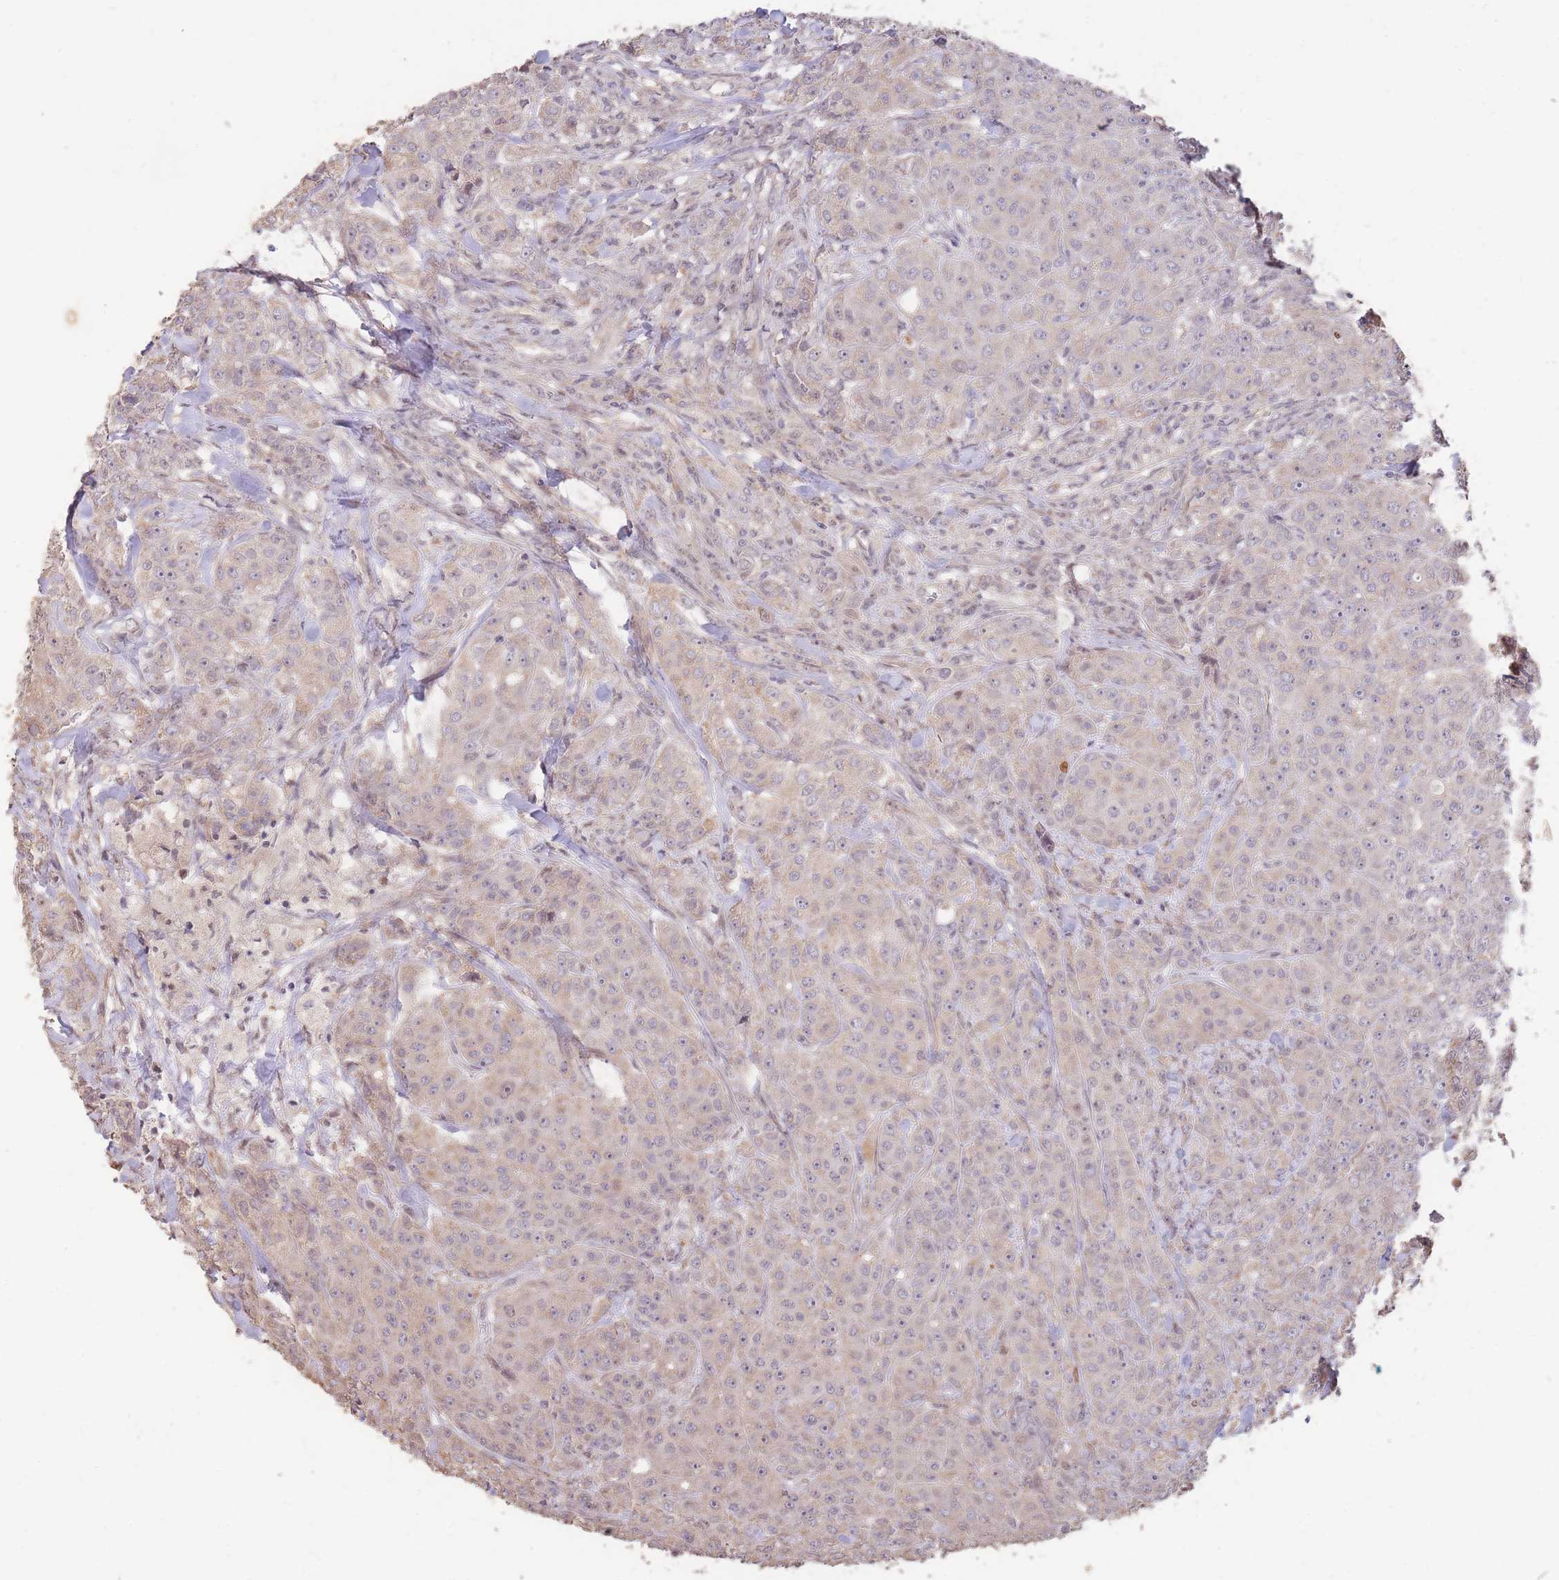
{"staining": {"intensity": "weak", "quantity": "<25%", "location": "cytoplasmic/membranous"}, "tissue": "breast cancer", "cell_type": "Tumor cells", "image_type": "cancer", "snomed": [{"axis": "morphology", "description": "Duct carcinoma"}, {"axis": "topography", "description": "Breast"}], "caption": "Immunohistochemical staining of breast intraductal carcinoma reveals no significant positivity in tumor cells.", "gene": "RGS14", "patient": {"sex": "female", "age": 43}}